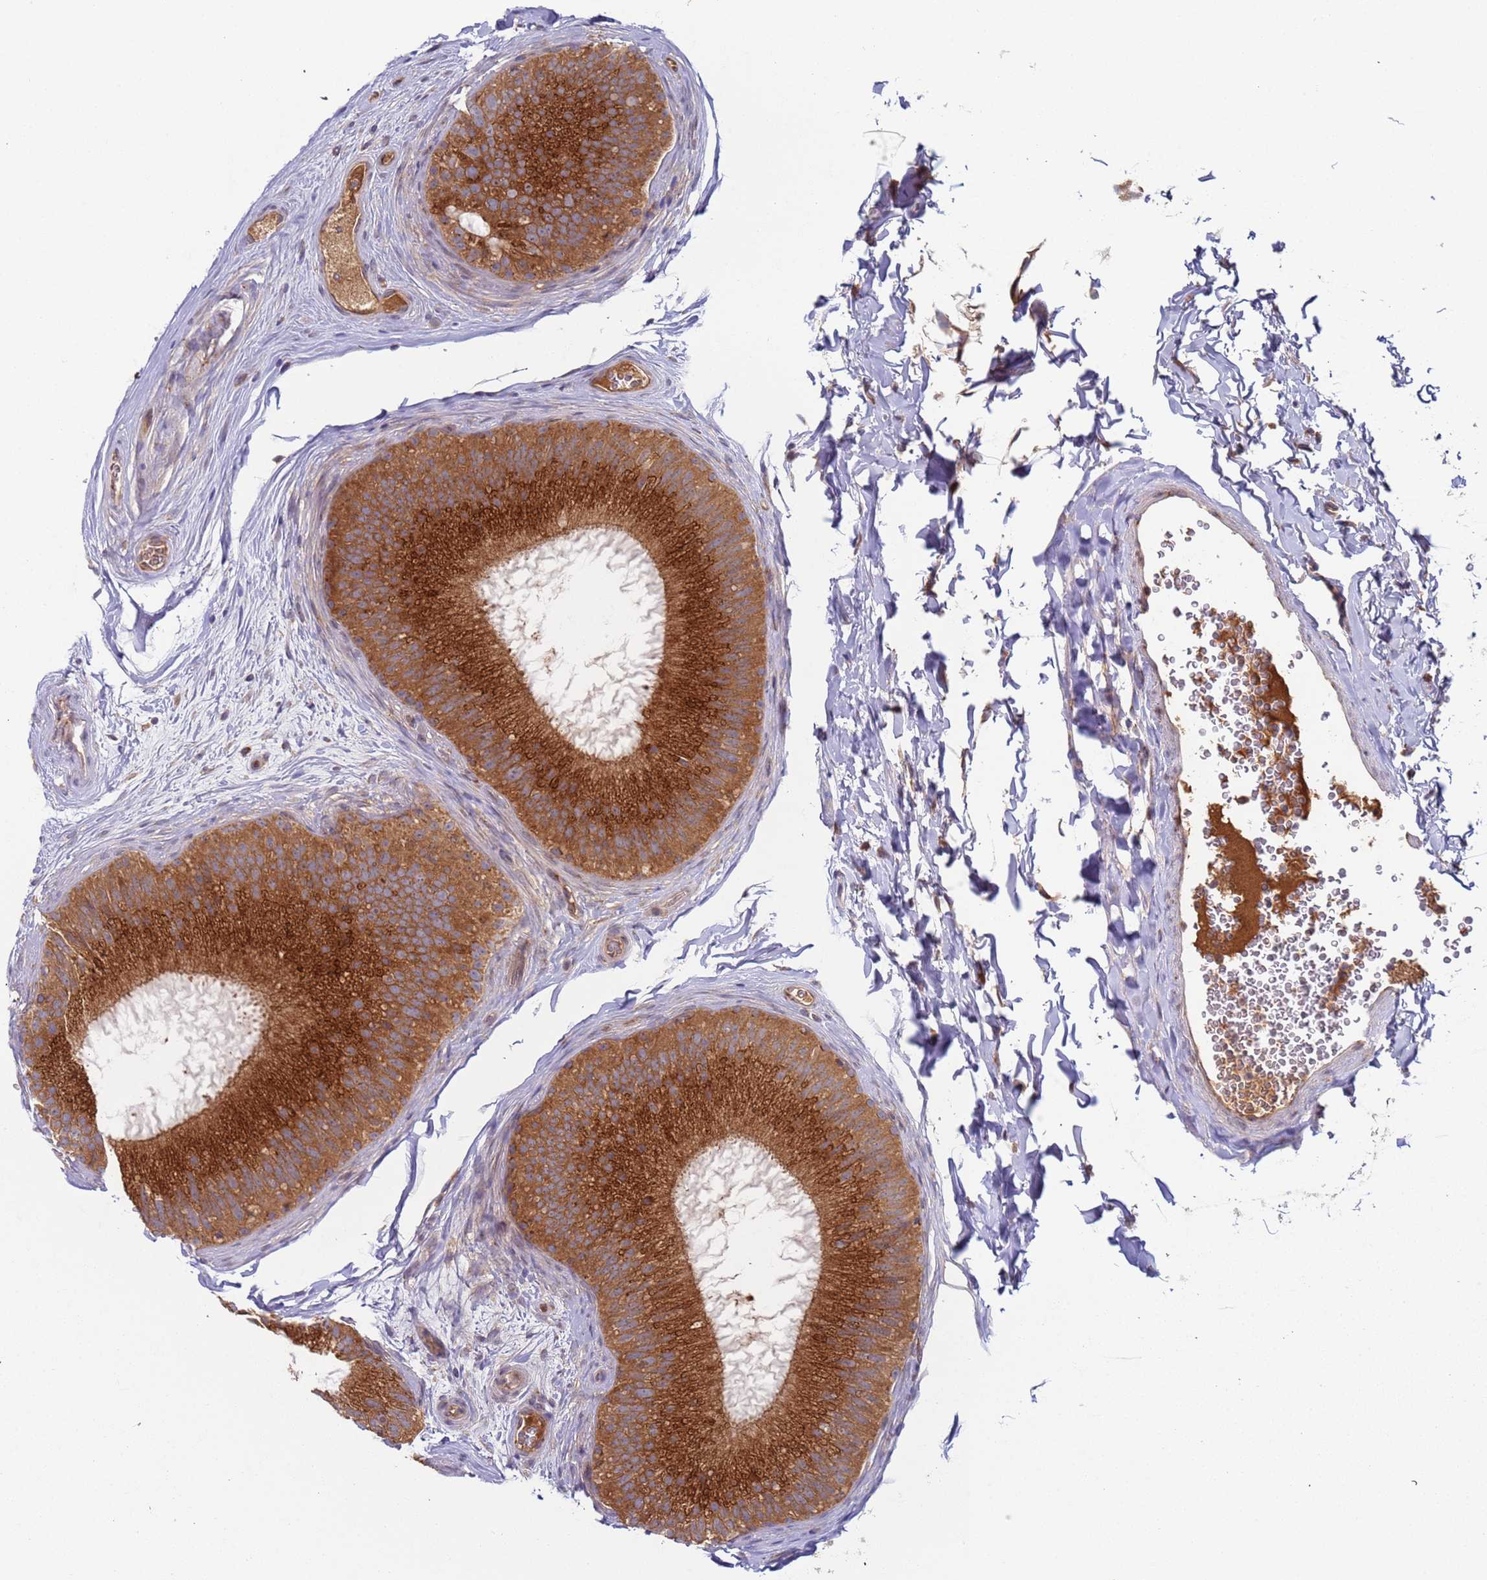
{"staining": {"intensity": "strong", "quantity": ">75%", "location": "cytoplasmic/membranous"}, "tissue": "epididymis", "cell_type": "Glandular cells", "image_type": "normal", "snomed": [{"axis": "morphology", "description": "Normal tissue, NOS"}, {"axis": "topography", "description": "Epididymis"}], "caption": "Protein positivity by IHC reveals strong cytoplasmic/membranous expression in about >75% of glandular cells in normal epididymis.", "gene": "OR5A2", "patient": {"sex": "male", "age": 45}}